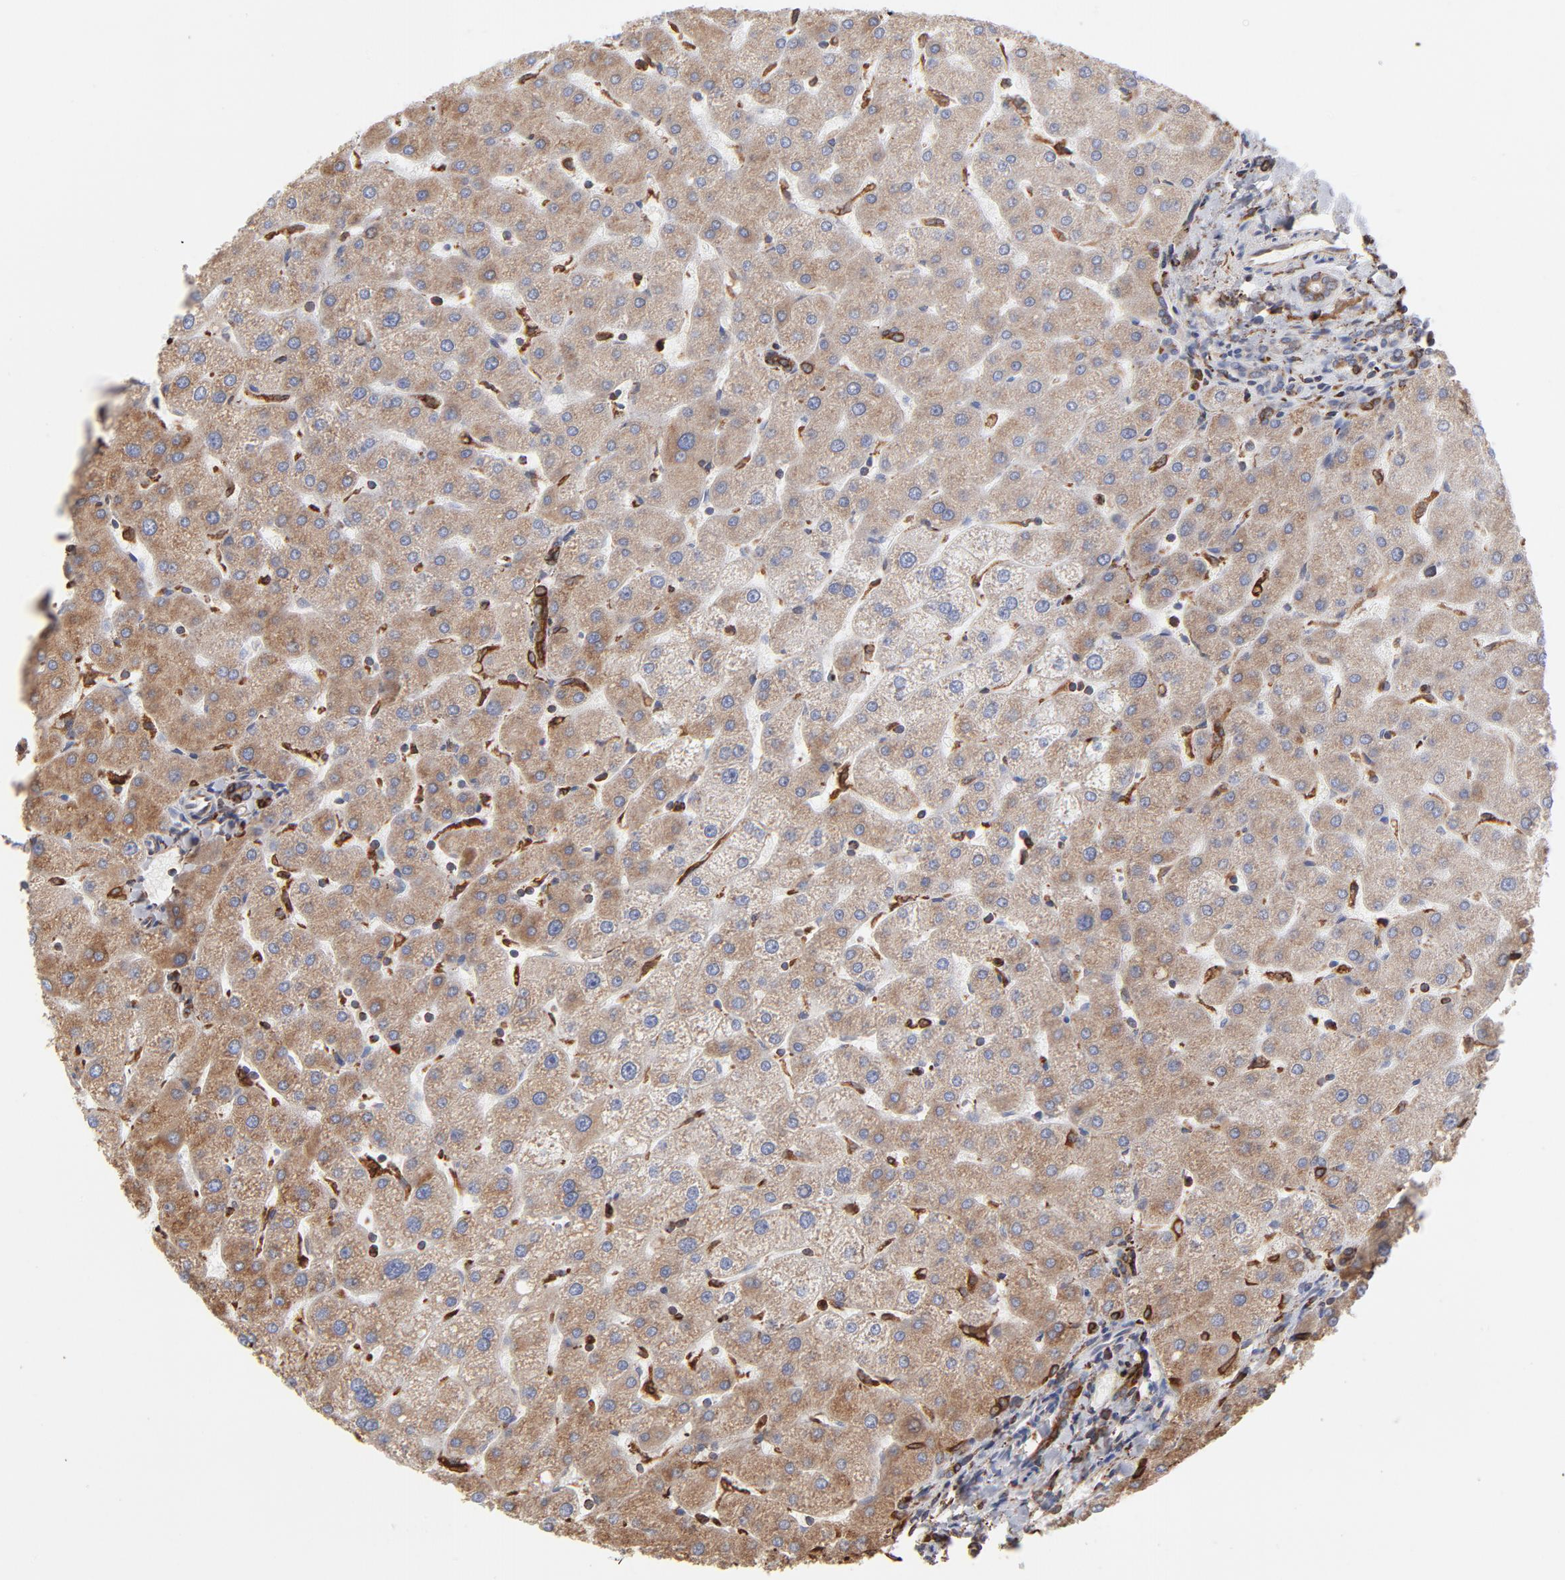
{"staining": {"intensity": "moderate", "quantity": ">75%", "location": "cytoplasmic/membranous"}, "tissue": "liver", "cell_type": "Cholangiocytes", "image_type": "normal", "snomed": [{"axis": "morphology", "description": "Normal tissue, NOS"}, {"axis": "topography", "description": "Liver"}], "caption": "Immunohistochemistry (IHC) micrograph of unremarkable liver stained for a protein (brown), which exhibits medium levels of moderate cytoplasmic/membranous staining in about >75% of cholangiocytes.", "gene": "CANX", "patient": {"sex": "male", "age": 67}}